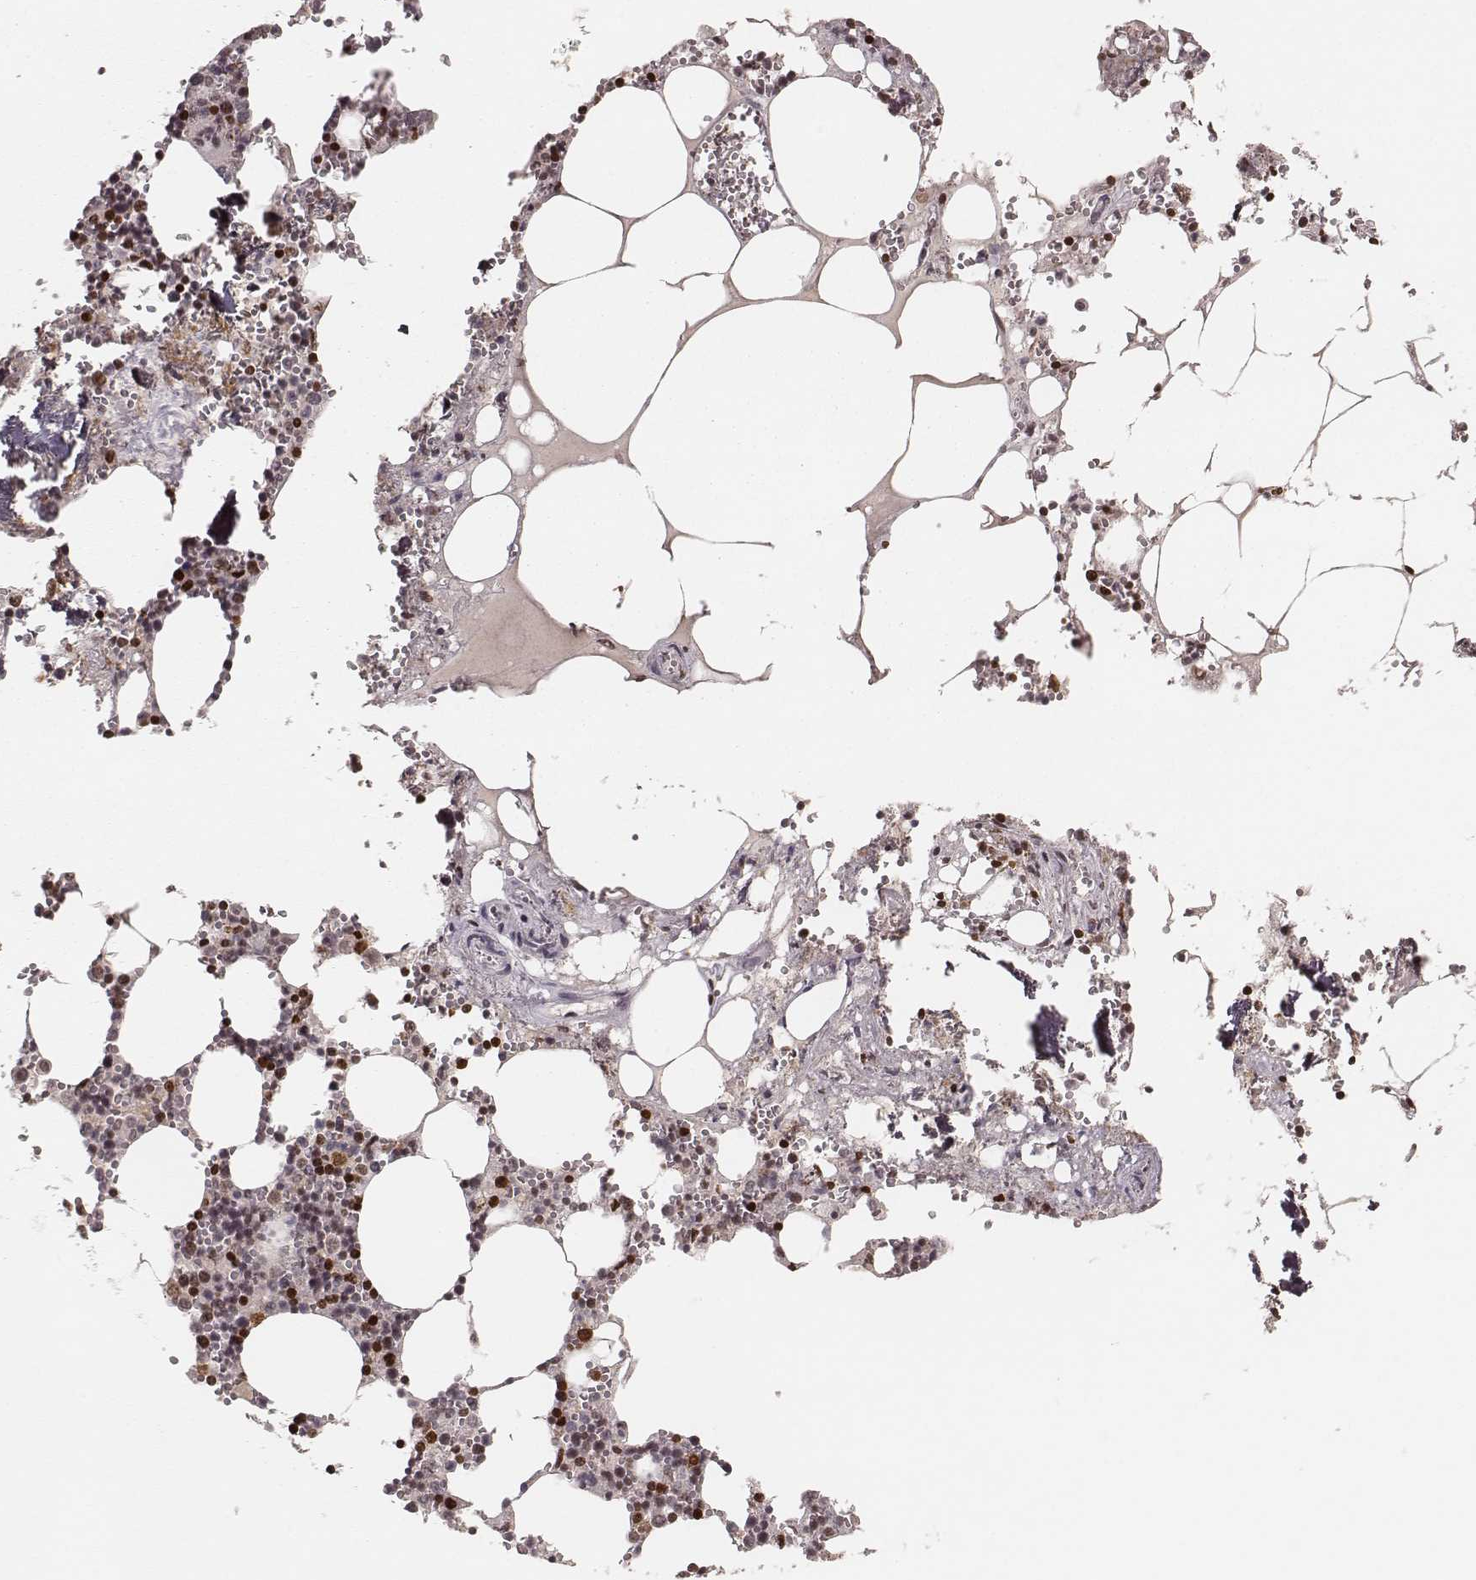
{"staining": {"intensity": "strong", "quantity": "<25%", "location": "nuclear"}, "tissue": "bone marrow", "cell_type": "Hematopoietic cells", "image_type": "normal", "snomed": [{"axis": "morphology", "description": "Normal tissue, NOS"}, {"axis": "topography", "description": "Bone marrow"}], "caption": "Immunohistochemistry (IHC) staining of benign bone marrow, which displays medium levels of strong nuclear staining in approximately <25% of hematopoietic cells indicating strong nuclear protein expression. The staining was performed using DAB (brown) for protein detection and nuclei were counterstained in hematoxylin (blue).", "gene": "PARP1", "patient": {"sex": "male", "age": 54}}